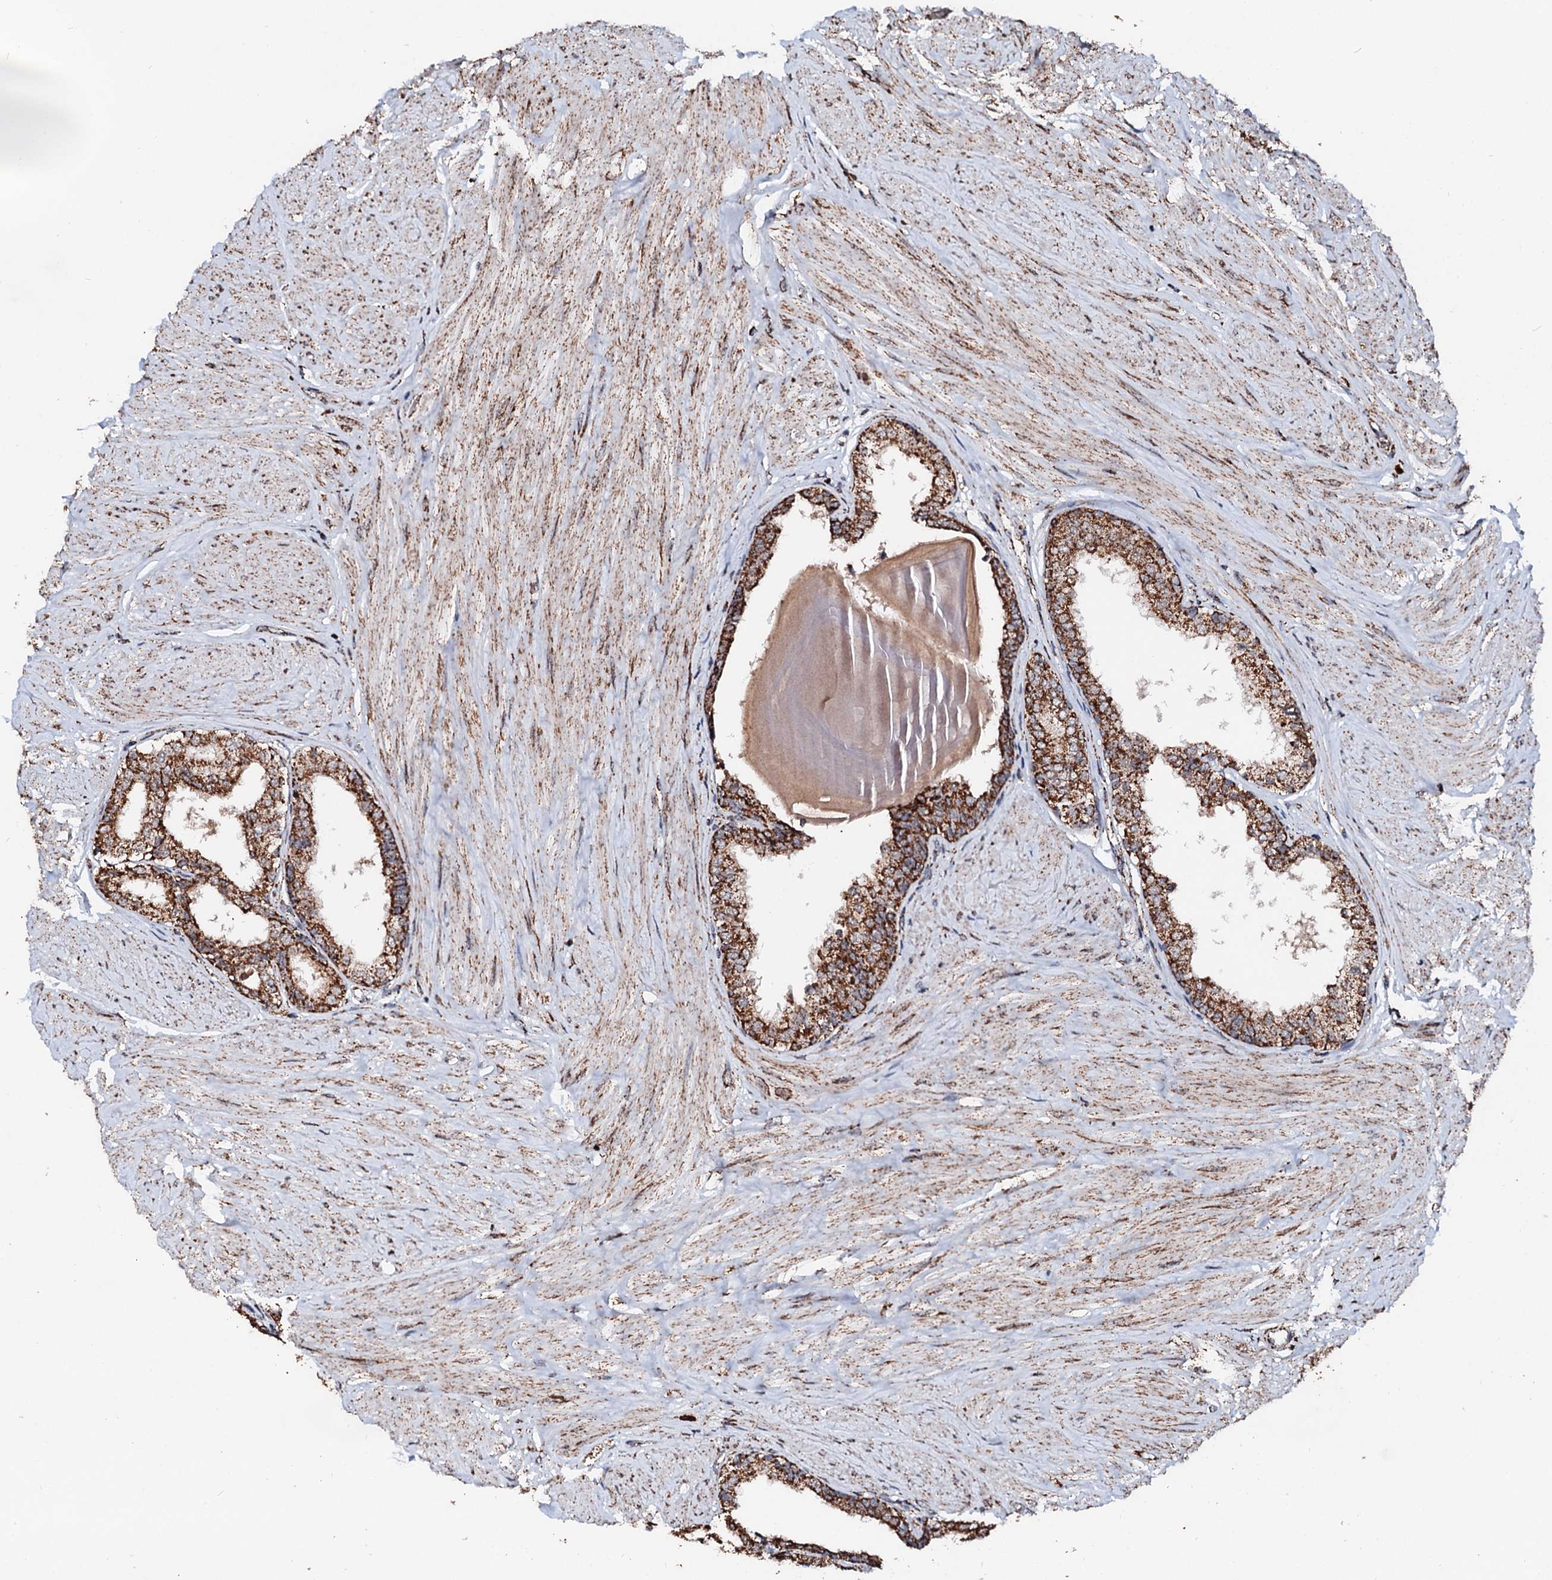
{"staining": {"intensity": "strong", "quantity": ">75%", "location": "cytoplasmic/membranous"}, "tissue": "prostate", "cell_type": "Glandular cells", "image_type": "normal", "snomed": [{"axis": "morphology", "description": "Normal tissue, NOS"}, {"axis": "topography", "description": "Prostate"}], "caption": "Protein staining of normal prostate shows strong cytoplasmic/membranous positivity in approximately >75% of glandular cells. The protein of interest is stained brown, and the nuclei are stained in blue (DAB (3,3'-diaminobenzidine) IHC with brightfield microscopy, high magnification).", "gene": "SECISBP2L", "patient": {"sex": "male", "age": 48}}